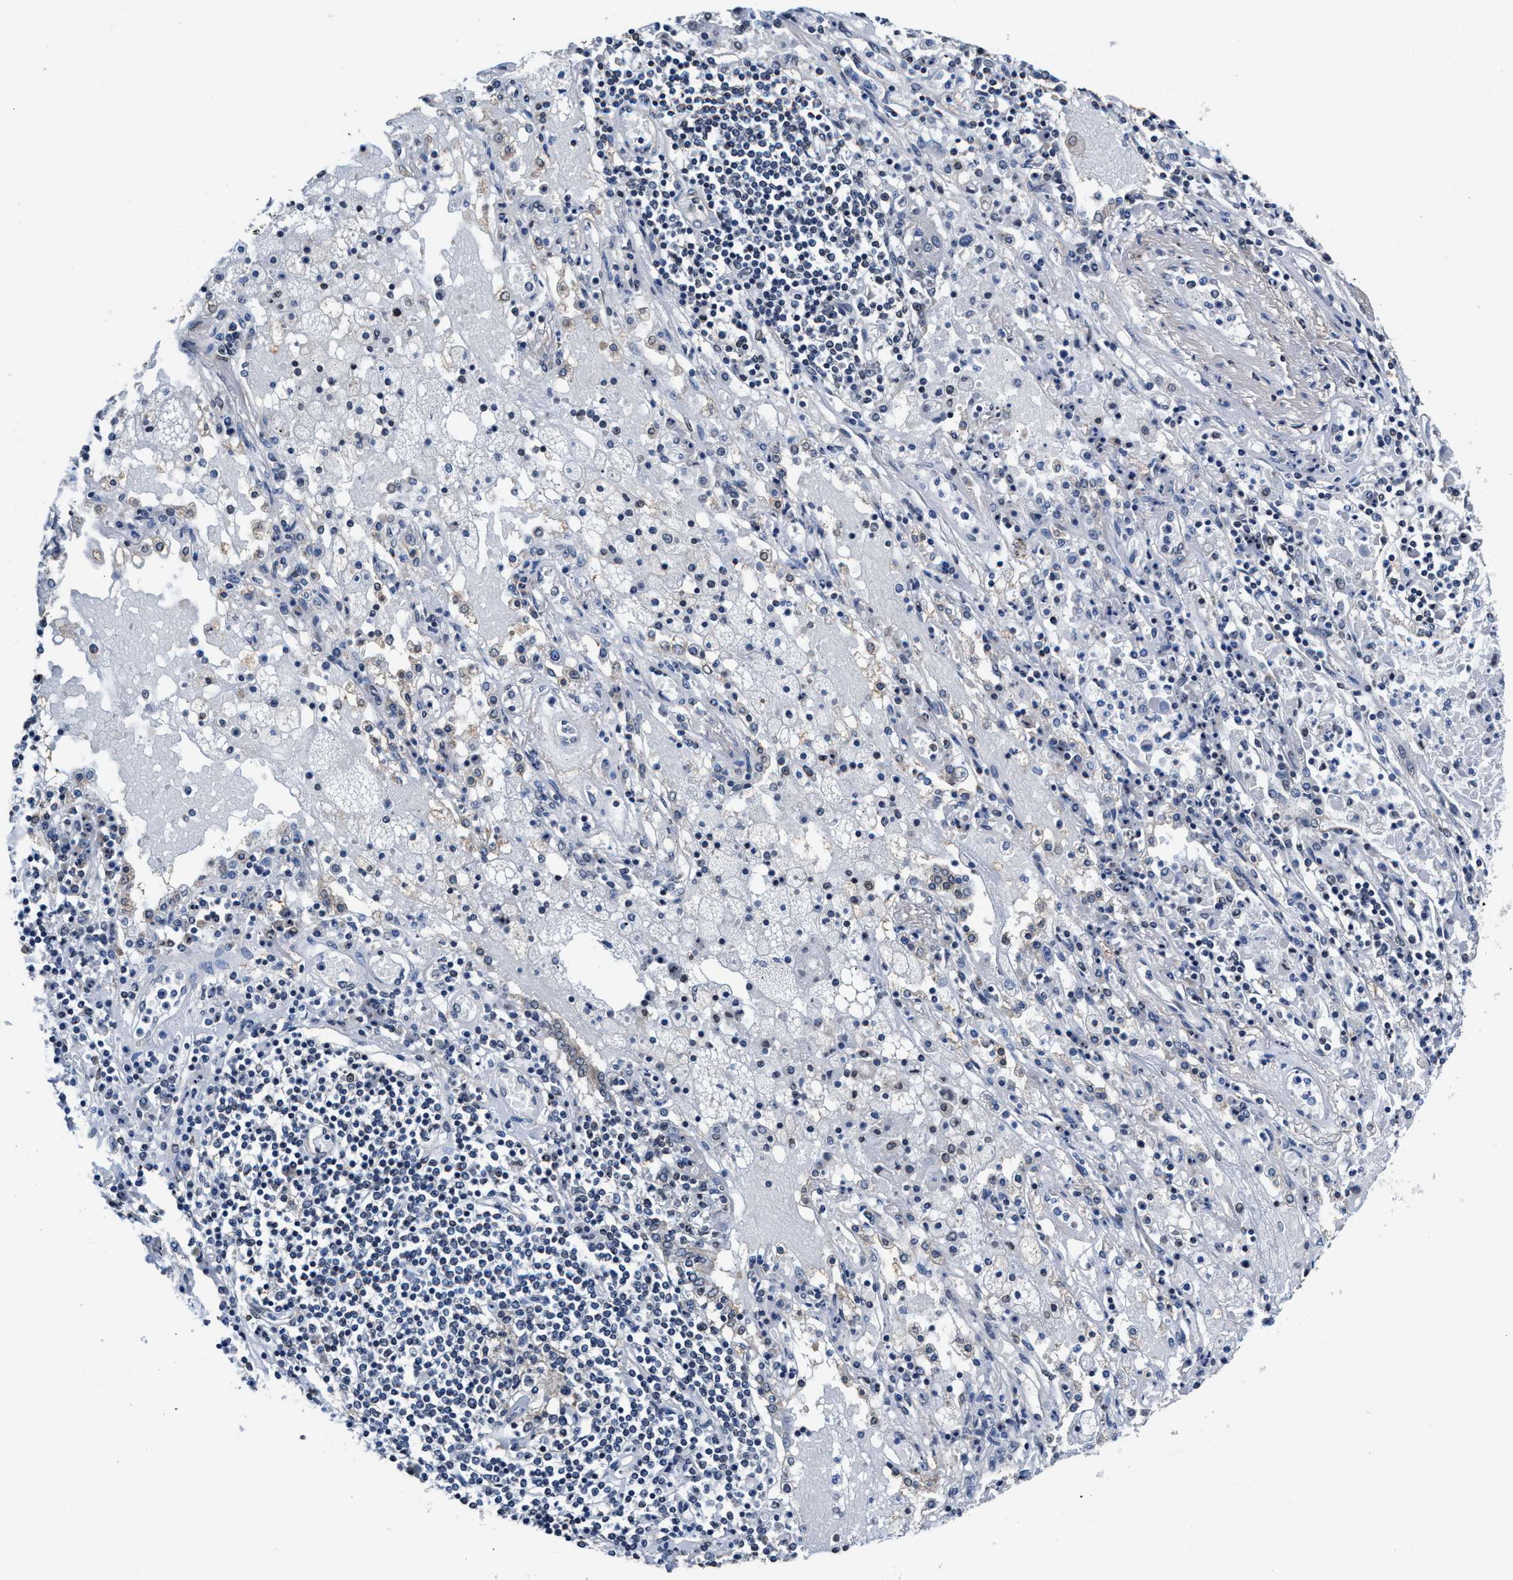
{"staining": {"intensity": "negative", "quantity": "none", "location": "none"}, "tissue": "lung cancer", "cell_type": "Tumor cells", "image_type": "cancer", "snomed": [{"axis": "morphology", "description": "Squamous cell carcinoma, NOS"}, {"axis": "topography", "description": "Lung"}], "caption": "DAB (3,3'-diaminobenzidine) immunohistochemical staining of lung cancer shows no significant staining in tumor cells.", "gene": "MYH3", "patient": {"sex": "male", "age": 65}}